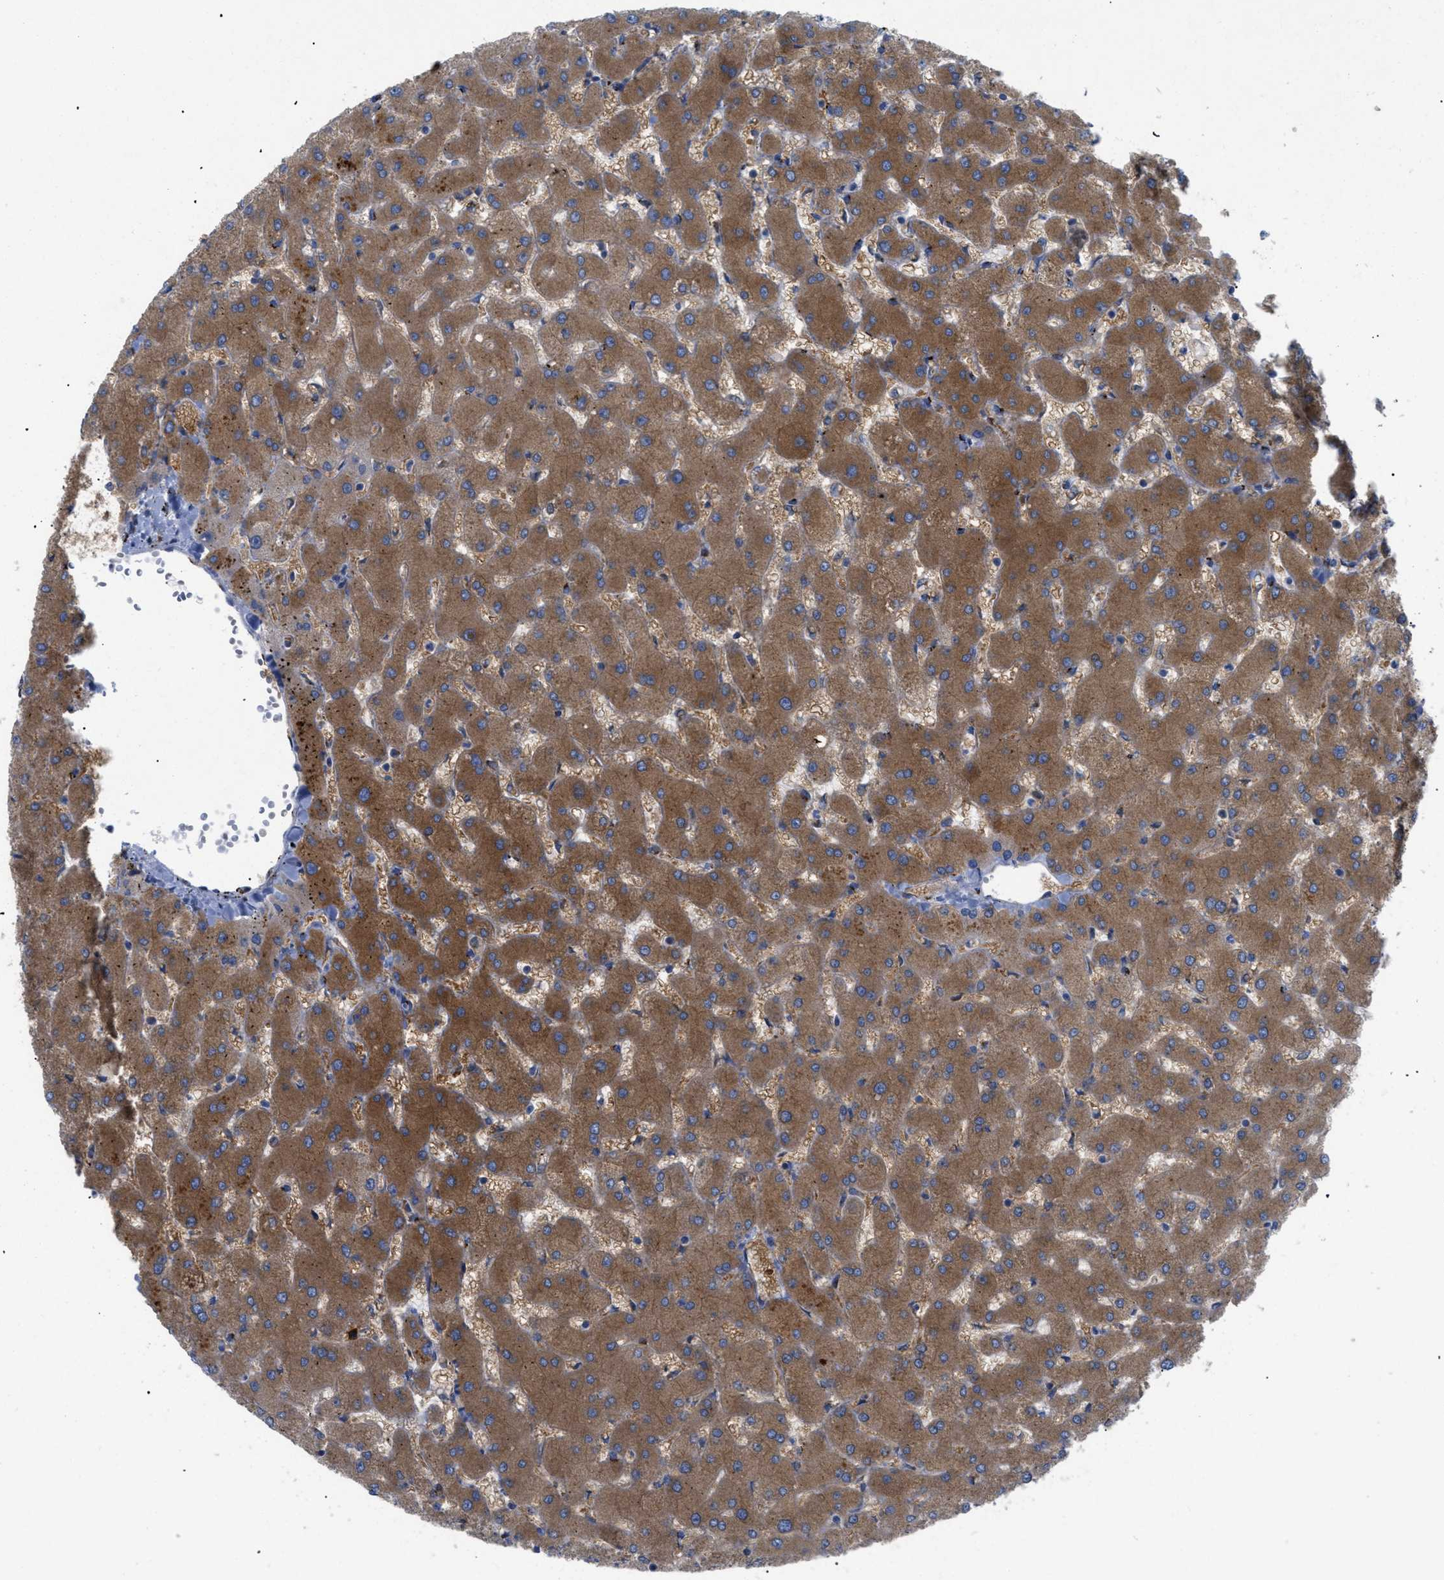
{"staining": {"intensity": "weak", "quantity": "25%-75%", "location": "cytoplasmic/membranous"}, "tissue": "liver", "cell_type": "Cholangiocytes", "image_type": "normal", "snomed": [{"axis": "morphology", "description": "Normal tissue, NOS"}, {"axis": "topography", "description": "Liver"}], "caption": "IHC (DAB) staining of benign human liver exhibits weak cytoplasmic/membranous protein positivity in approximately 25%-75% of cholangiocytes. (DAB IHC with brightfield microscopy, high magnification).", "gene": "SLC50A1", "patient": {"sex": "female", "age": 63}}